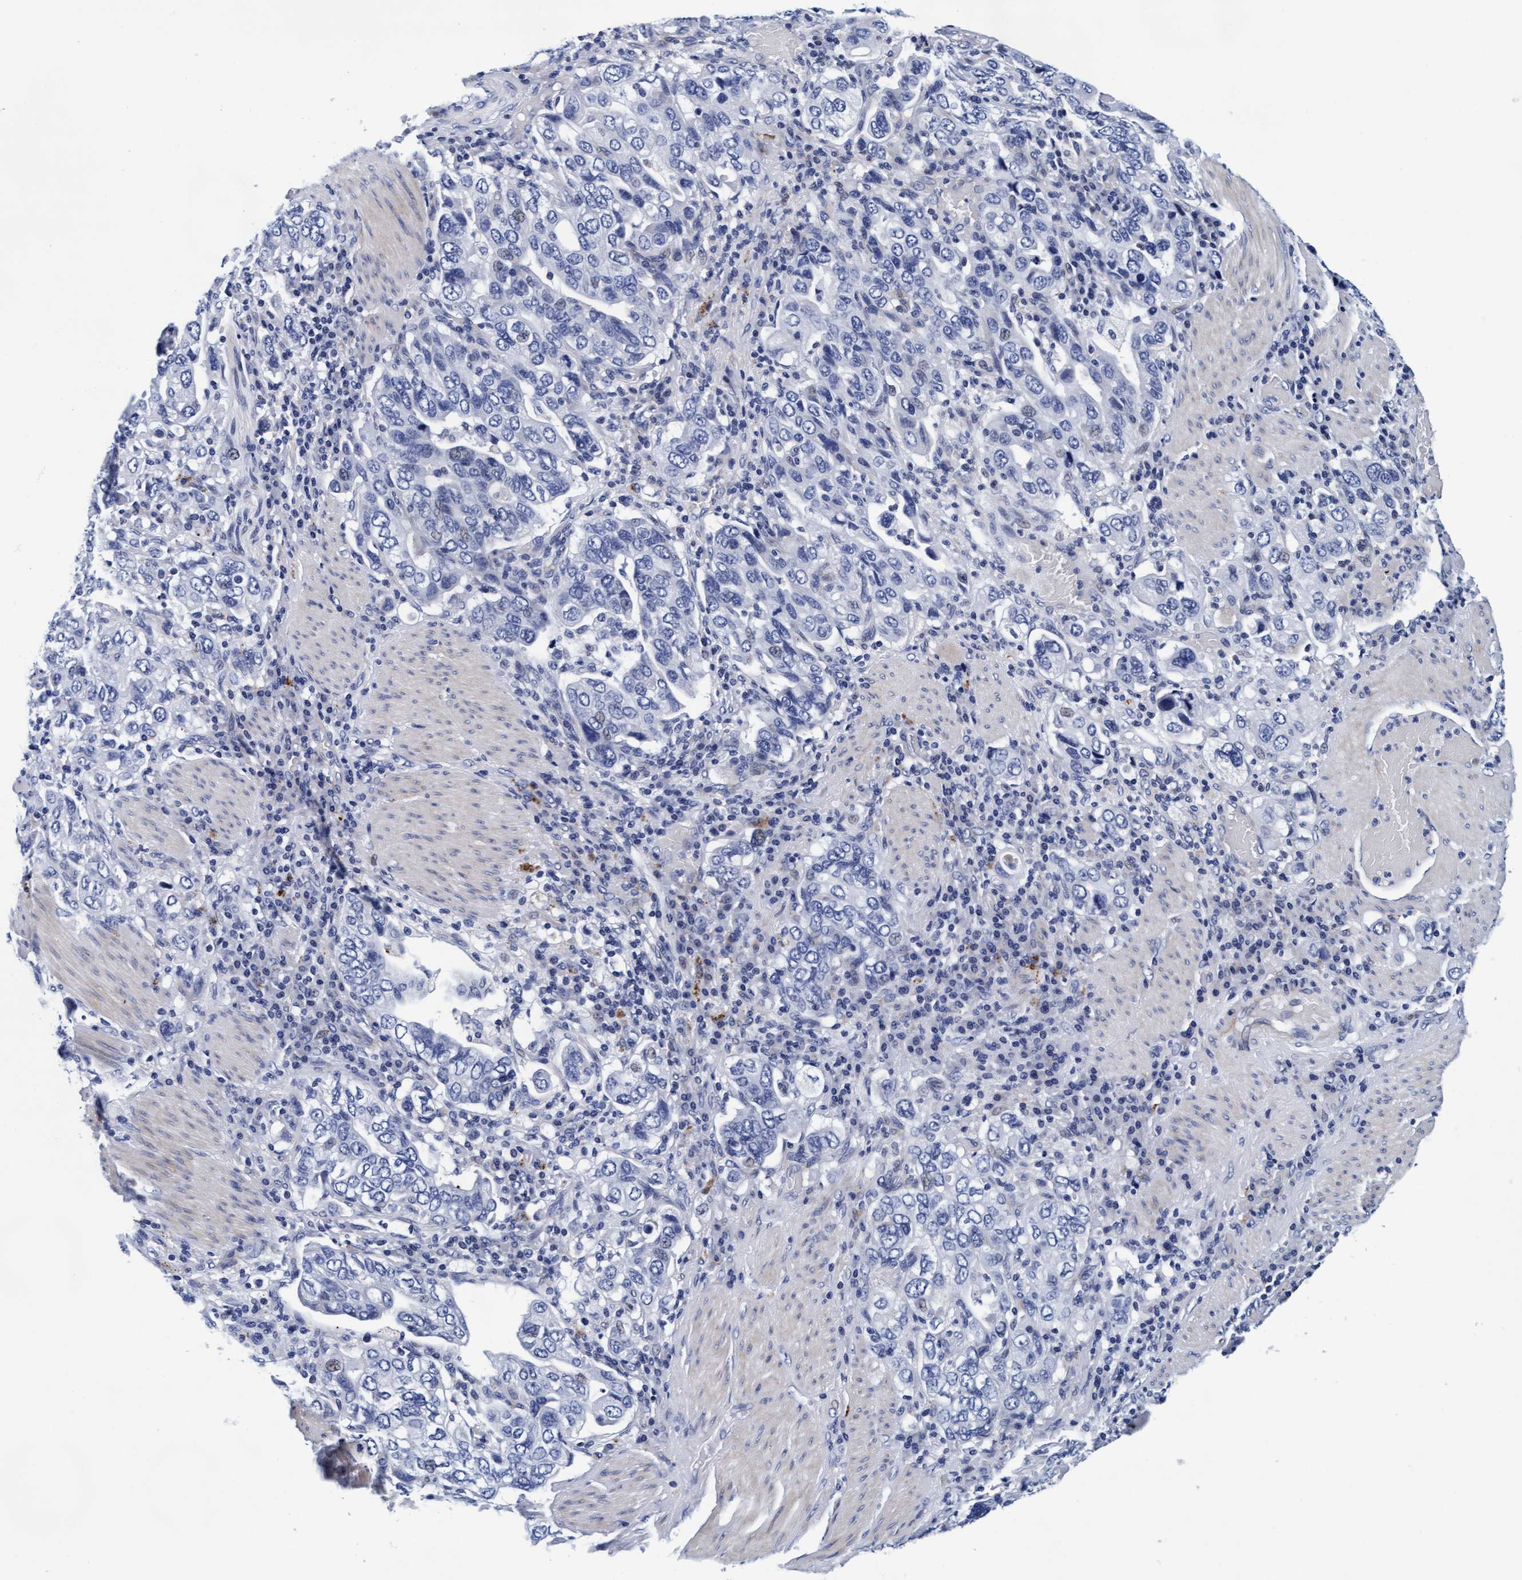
{"staining": {"intensity": "negative", "quantity": "none", "location": "none"}, "tissue": "stomach cancer", "cell_type": "Tumor cells", "image_type": "cancer", "snomed": [{"axis": "morphology", "description": "Adenocarcinoma, NOS"}, {"axis": "topography", "description": "Stomach, upper"}], "caption": "Immunohistochemical staining of human adenocarcinoma (stomach) shows no significant expression in tumor cells.", "gene": "ARSG", "patient": {"sex": "male", "age": 62}}